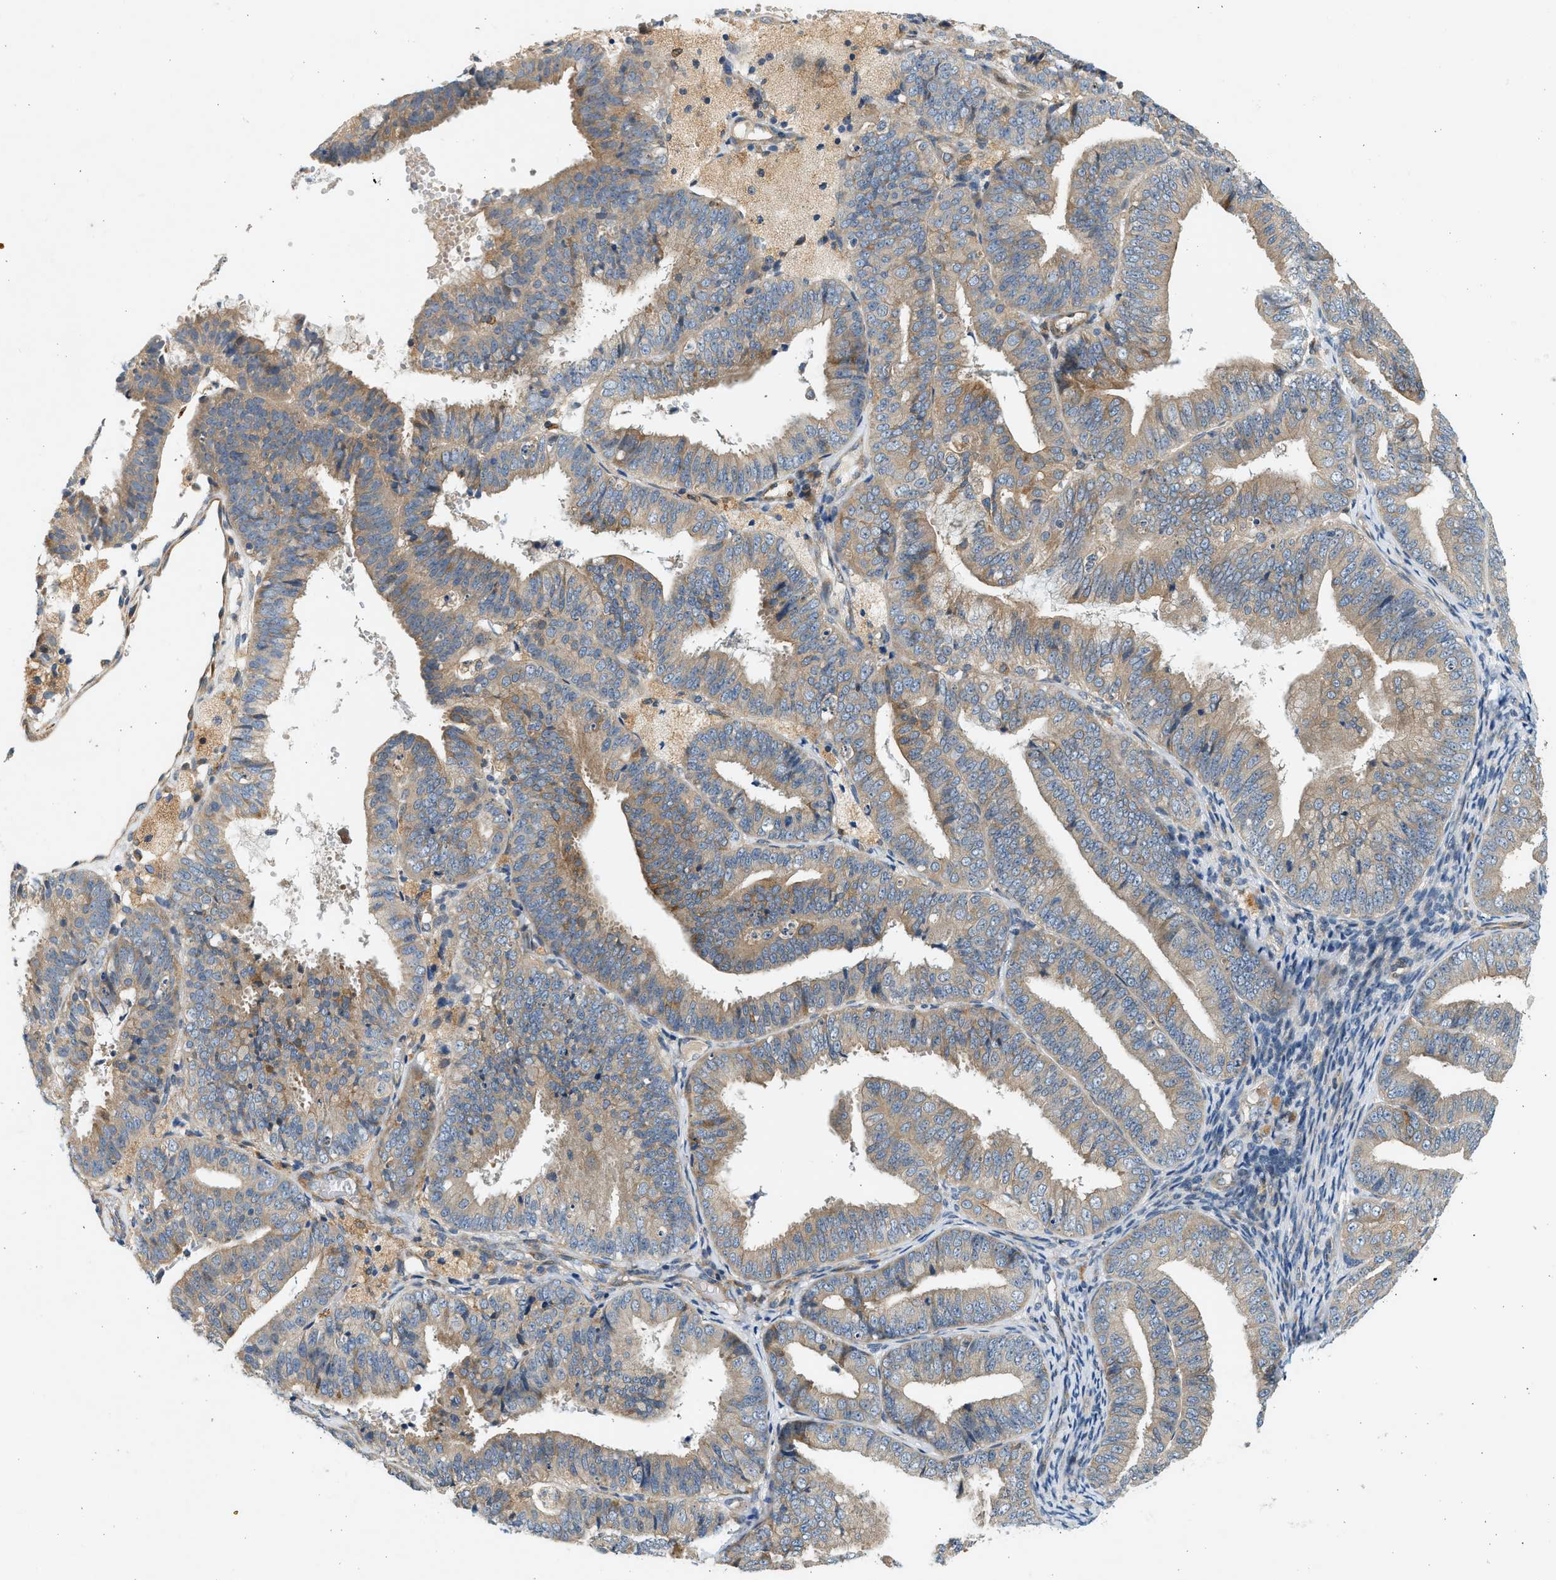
{"staining": {"intensity": "weak", "quantity": ">75%", "location": "cytoplasmic/membranous"}, "tissue": "endometrial cancer", "cell_type": "Tumor cells", "image_type": "cancer", "snomed": [{"axis": "morphology", "description": "Adenocarcinoma, NOS"}, {"axis": "topography", "description": "Endometrium"}], "caption": "Approximately >75% of tumor cells in human adenocarcinoma (endometrial) demonstrate weak cytoplasmic/membranous protein expression as visualized by brown immunohistochemical staining.", "gene": "KDELR2", "patient": {"sex": "female", "age": 63}}